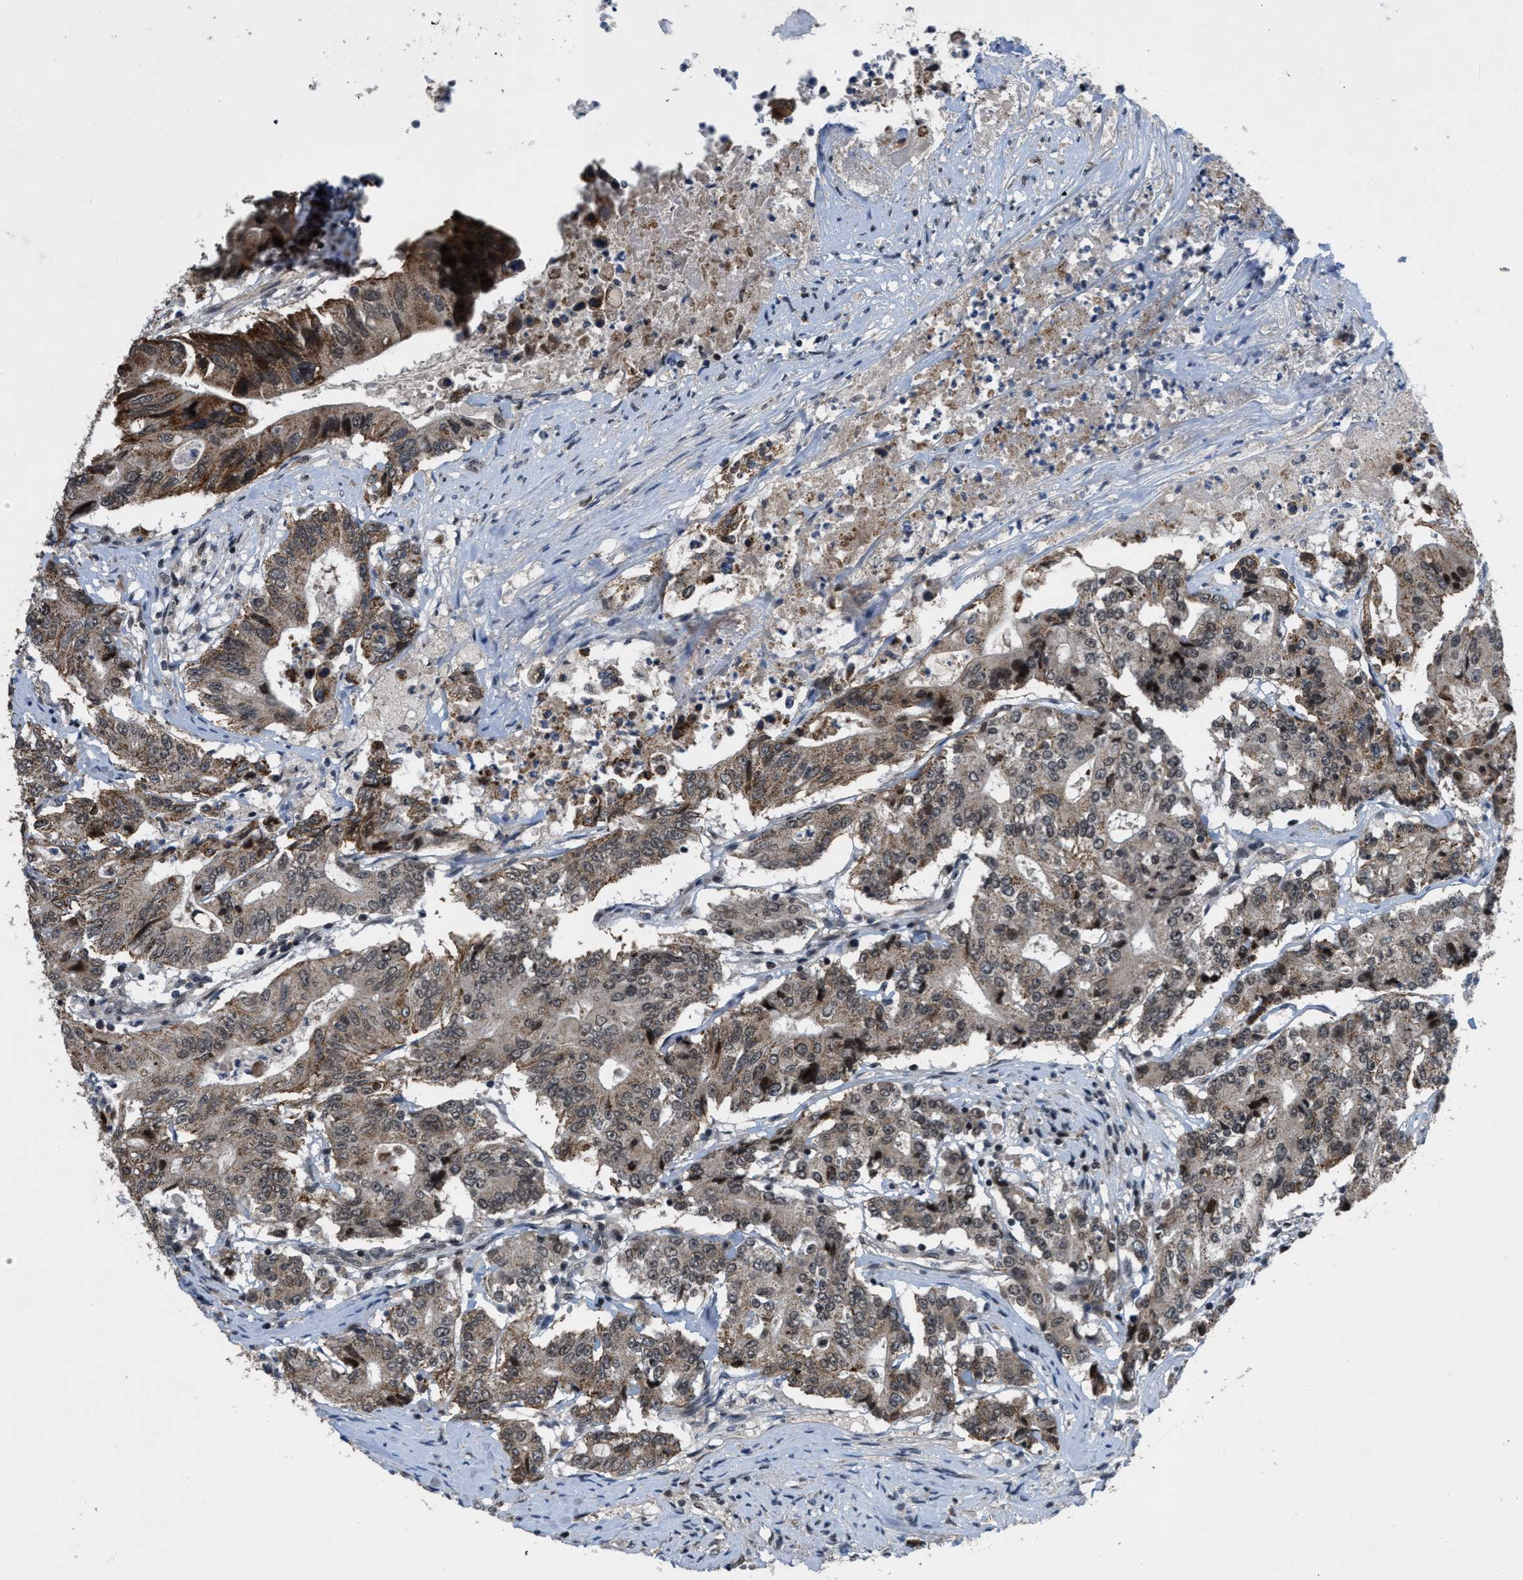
{"staining": {"intensity": "moderate", "quantity": "25%-75%", "location": "cytoplasmic/membranous,nuclear"}, "tissue": "colorectal cancer", "cell_type": "Tumor cells", "image_type": "cancer", "snomed": [{"axis": "morphology", "description": "Adenocarcinoma, NOS"}, {"axis": "topography", "description": "Colon"}], "caption": "About 25%-75% of tumor cells in human adenocarcinoma (colorectal) reveal moderate cytoplasmic/membranous and nuclear protein staining as visualized by brown immunohistochemical staining.", "gene": "ZNHIT1", "patient": {"sex": "female", "age": 77}}